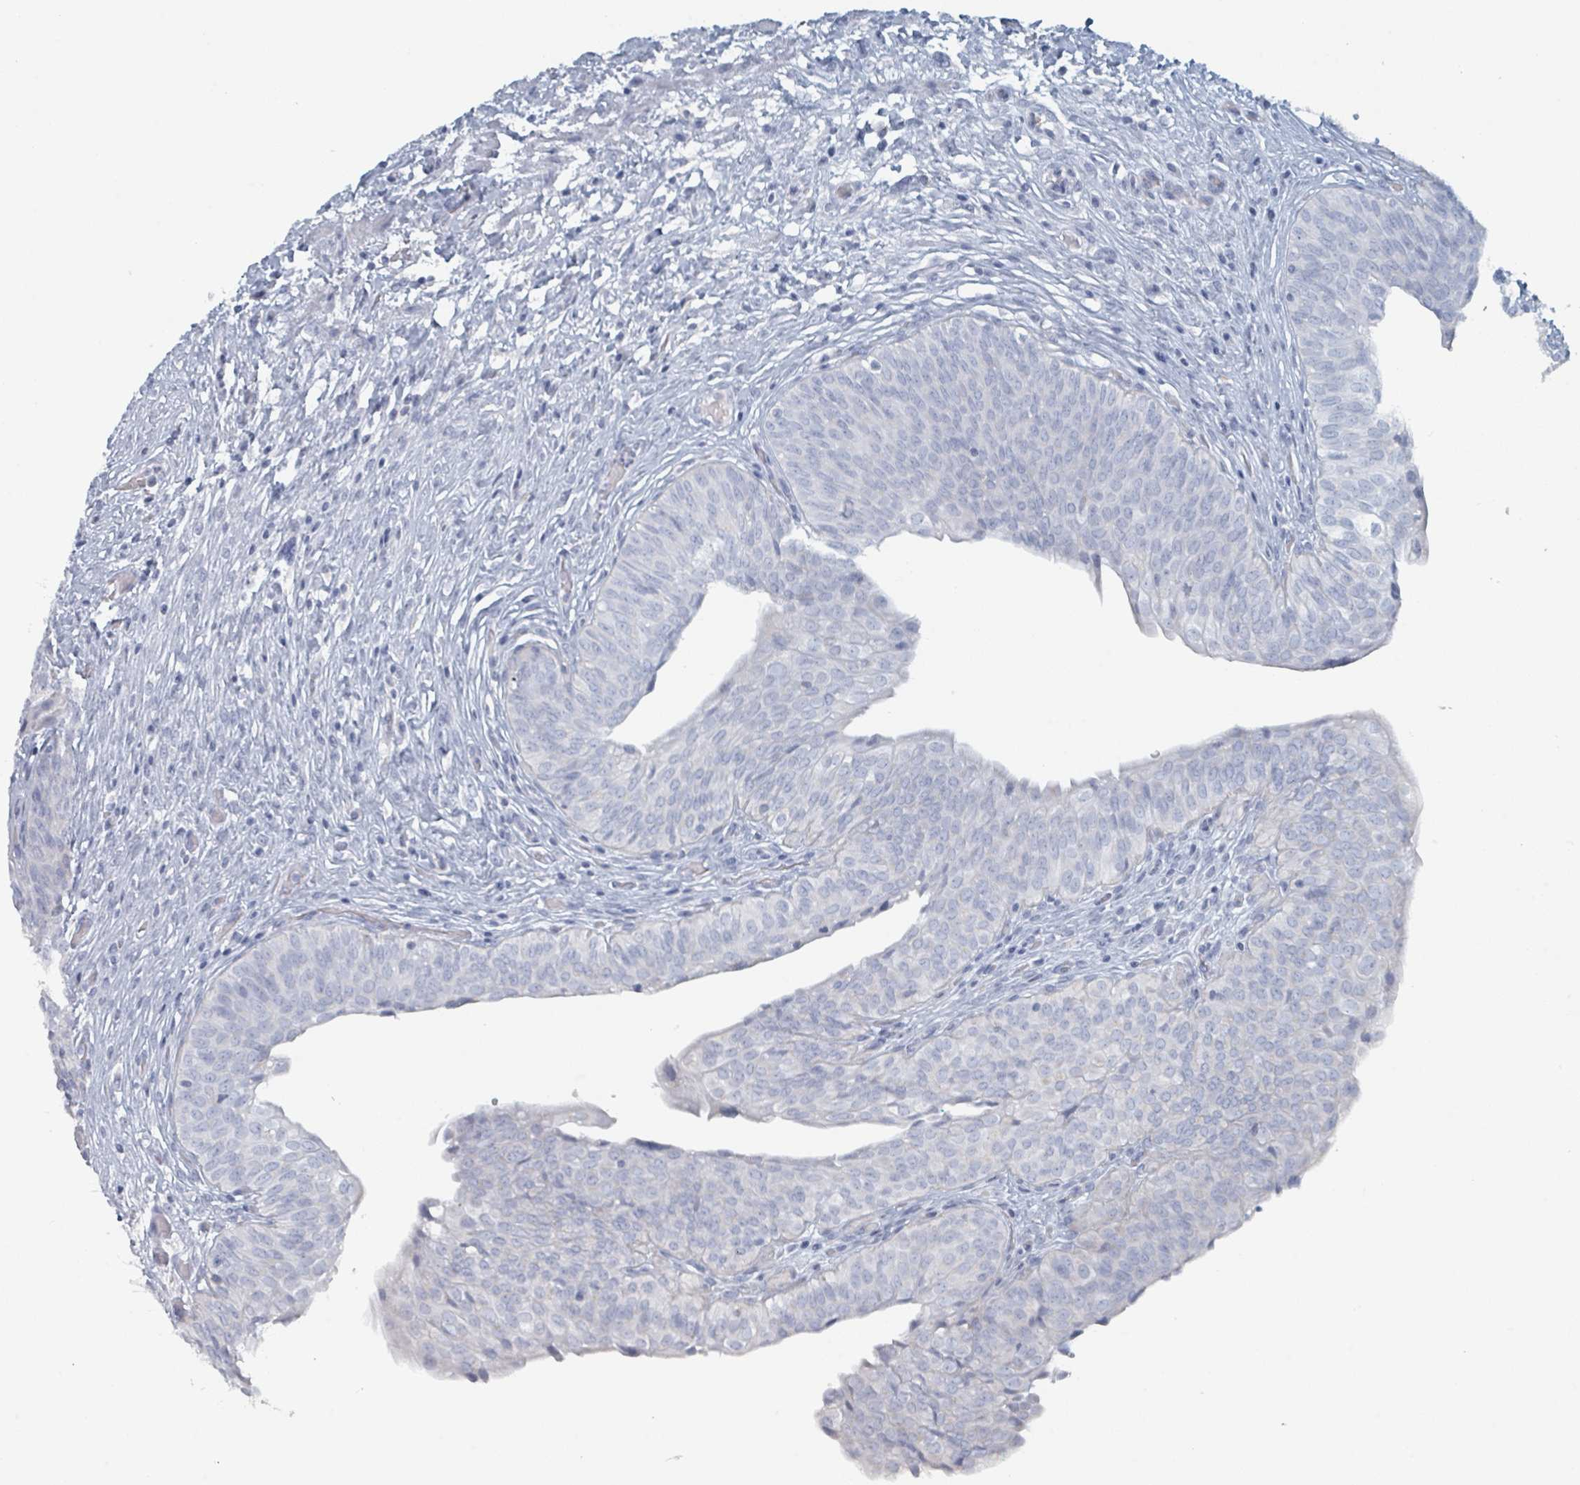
{"staining": {"intensity": "negative", "quantity": "none", "location": "none"}, "tissue": "urinary bladder", "cell_type": "Urothelial cells", "image_type": "normal", "snomed": [{"axis": "morphology", "description": "Normal tissue, NOS"}, {"axis": "topography", "description": "Urinary bladder"}], "caption": "IHC histopathology image of benign urinary bladder: human urinary bladder stained with DAB (3,3'-diaminobenzidine) demonstrates no significant protein positivity in urothelial cells.", "gene": "HEATR5A", "patient": {"sex": "male", "age": 55}}